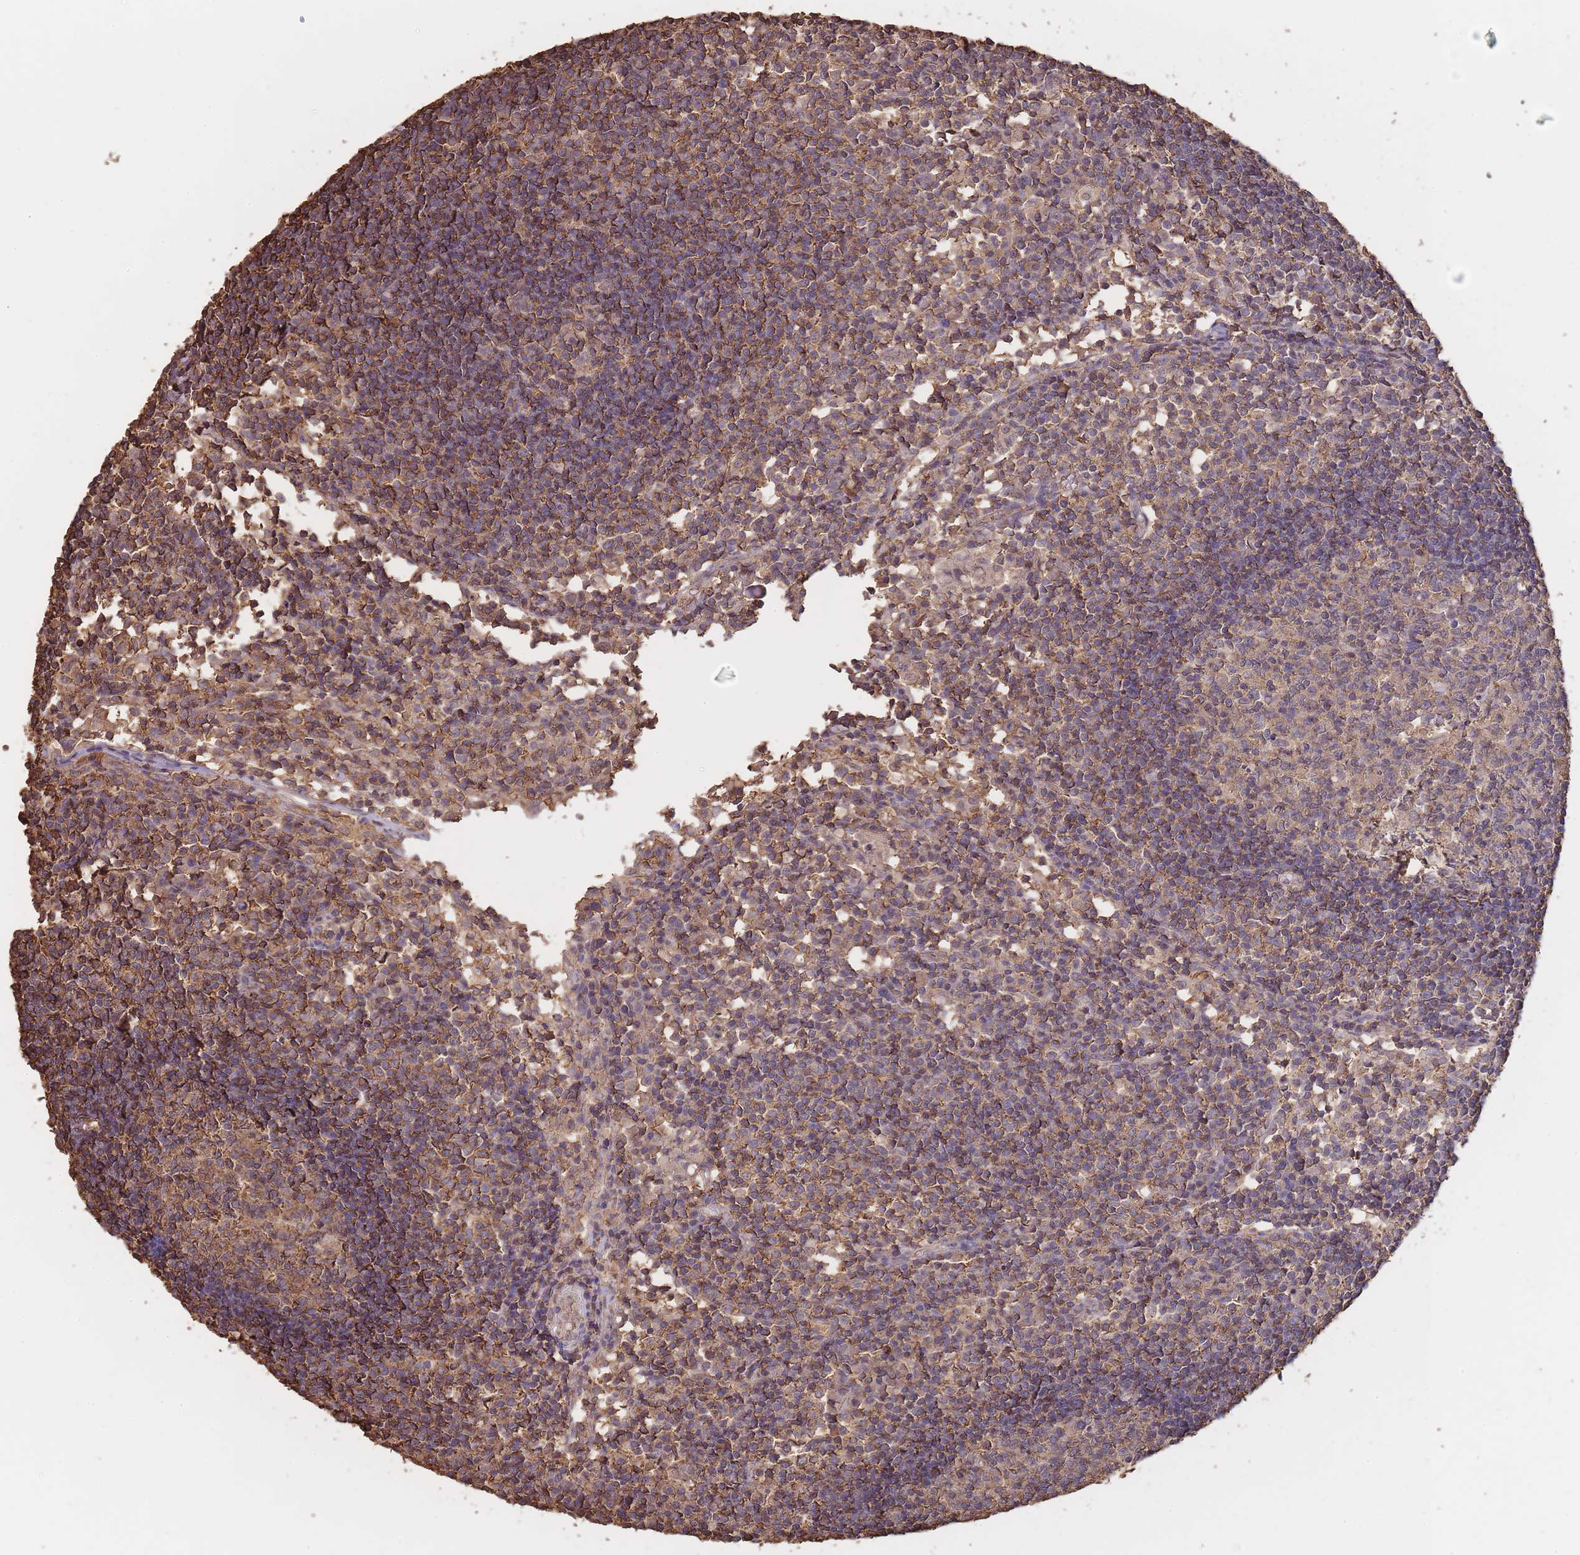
{"staining": {"intensity": "negative", "quantity": "none", "location": "none"}, "tissue": "lymph node", "cell_type": "Germinal center cells", "image_type": "normal", "snomed": [{"axis": "morphology", "description": "Normal tissue, NOS"}, {"axis": "topography", "description": "Lymph node"}], "caption": "Immunohistochemical staining of benign human lymph node exhibits no significant staining in germinal center cells.", "gene": "METRN", "patient": {"sex": "female", "age": 55}}